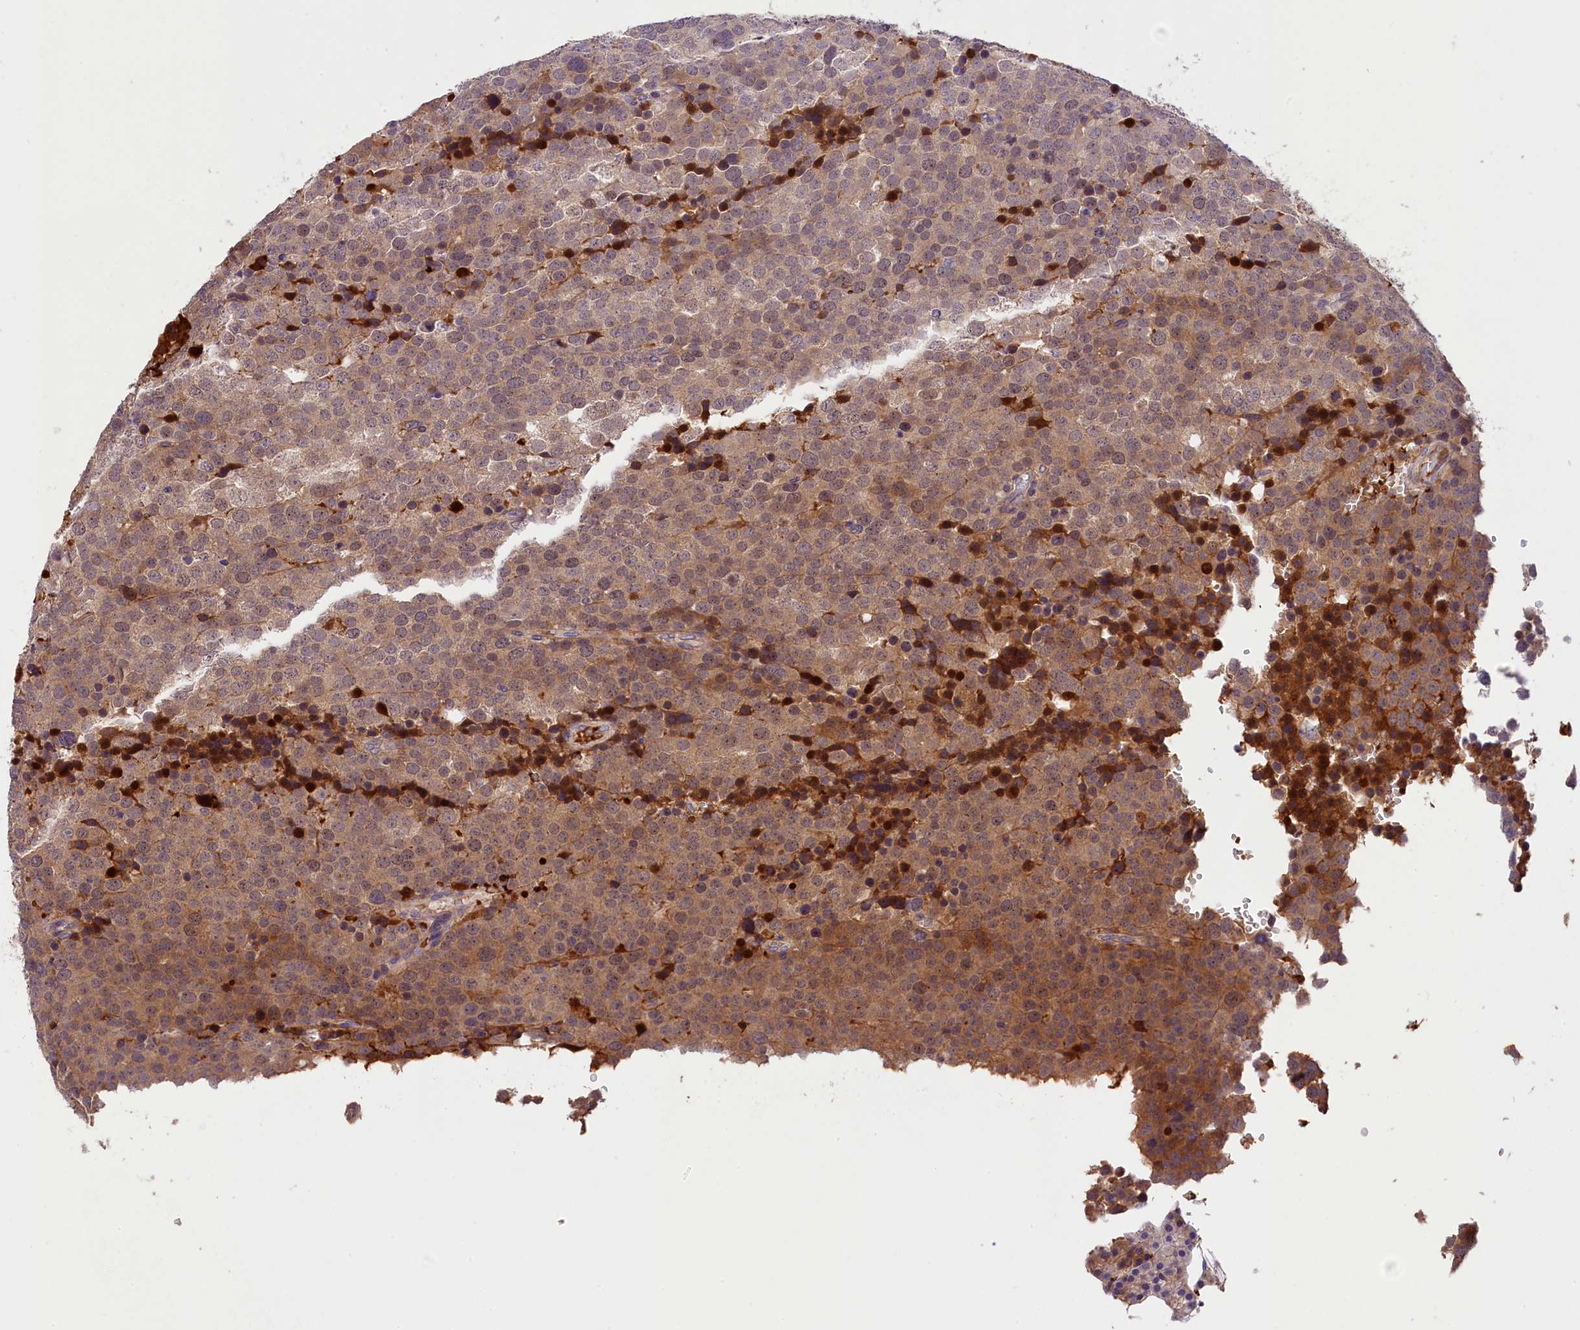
{"staining": {"intensity": "moderate", "quantity": ">75%", "location": "cytoplasmic/membranous"}, "tissue": "testis cancer", "cell_type": "Tumor cells", "image_type": "cancer", "snomed": [{"axis": "morphology", "description": "Seminoma, NOS"}, {"axis": "topography", "description": "Testis"}], "caption": "Seminoma (testis) stained with IHC displays moderate cytoplasmic/membranous expression in about >75% of tumor cells.", "gene": "PHAF1", "patient": {"sex": "male", "age": 71}}